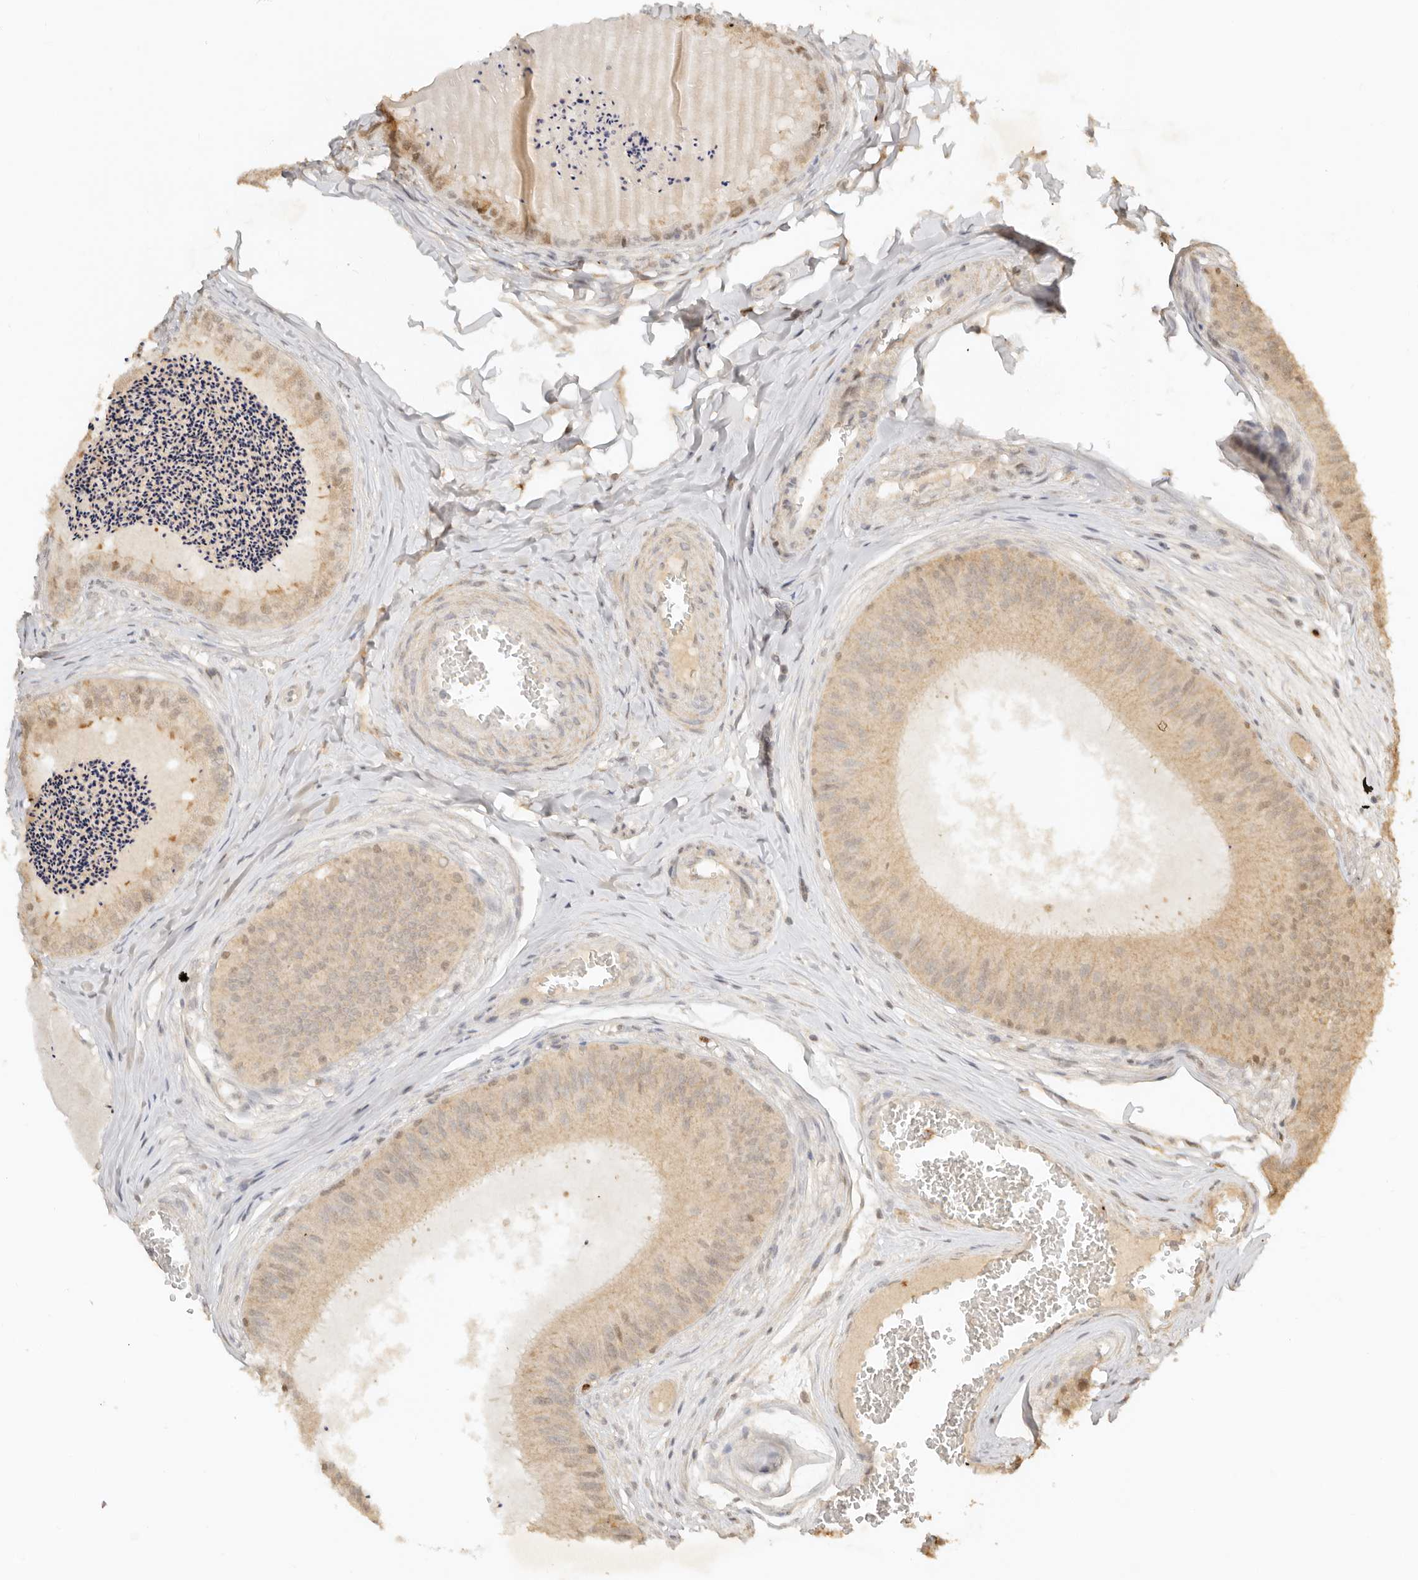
{"staining": {"intensity": "moderate", "quantity": "25%-75%", "location": "cytoplasmic/membranous,nuclear"}, "tissue": "epididymis", "cell_type": "Glandular cells", "image_type": "normal", "snomed": [{"axis": "morphology", "description": "Normal tissue, NOS"}, {"axis": "topography", "description": "Epididymis"}], "caption": "This is a histology image of immunohistochemistry staining of benign epididymis, which shows moderate positivity in the cytoplasmic/membranous,nuclear of glandular cells.", "gene": "KIF2B", "patient": {"sex": "male", "age": 31}}